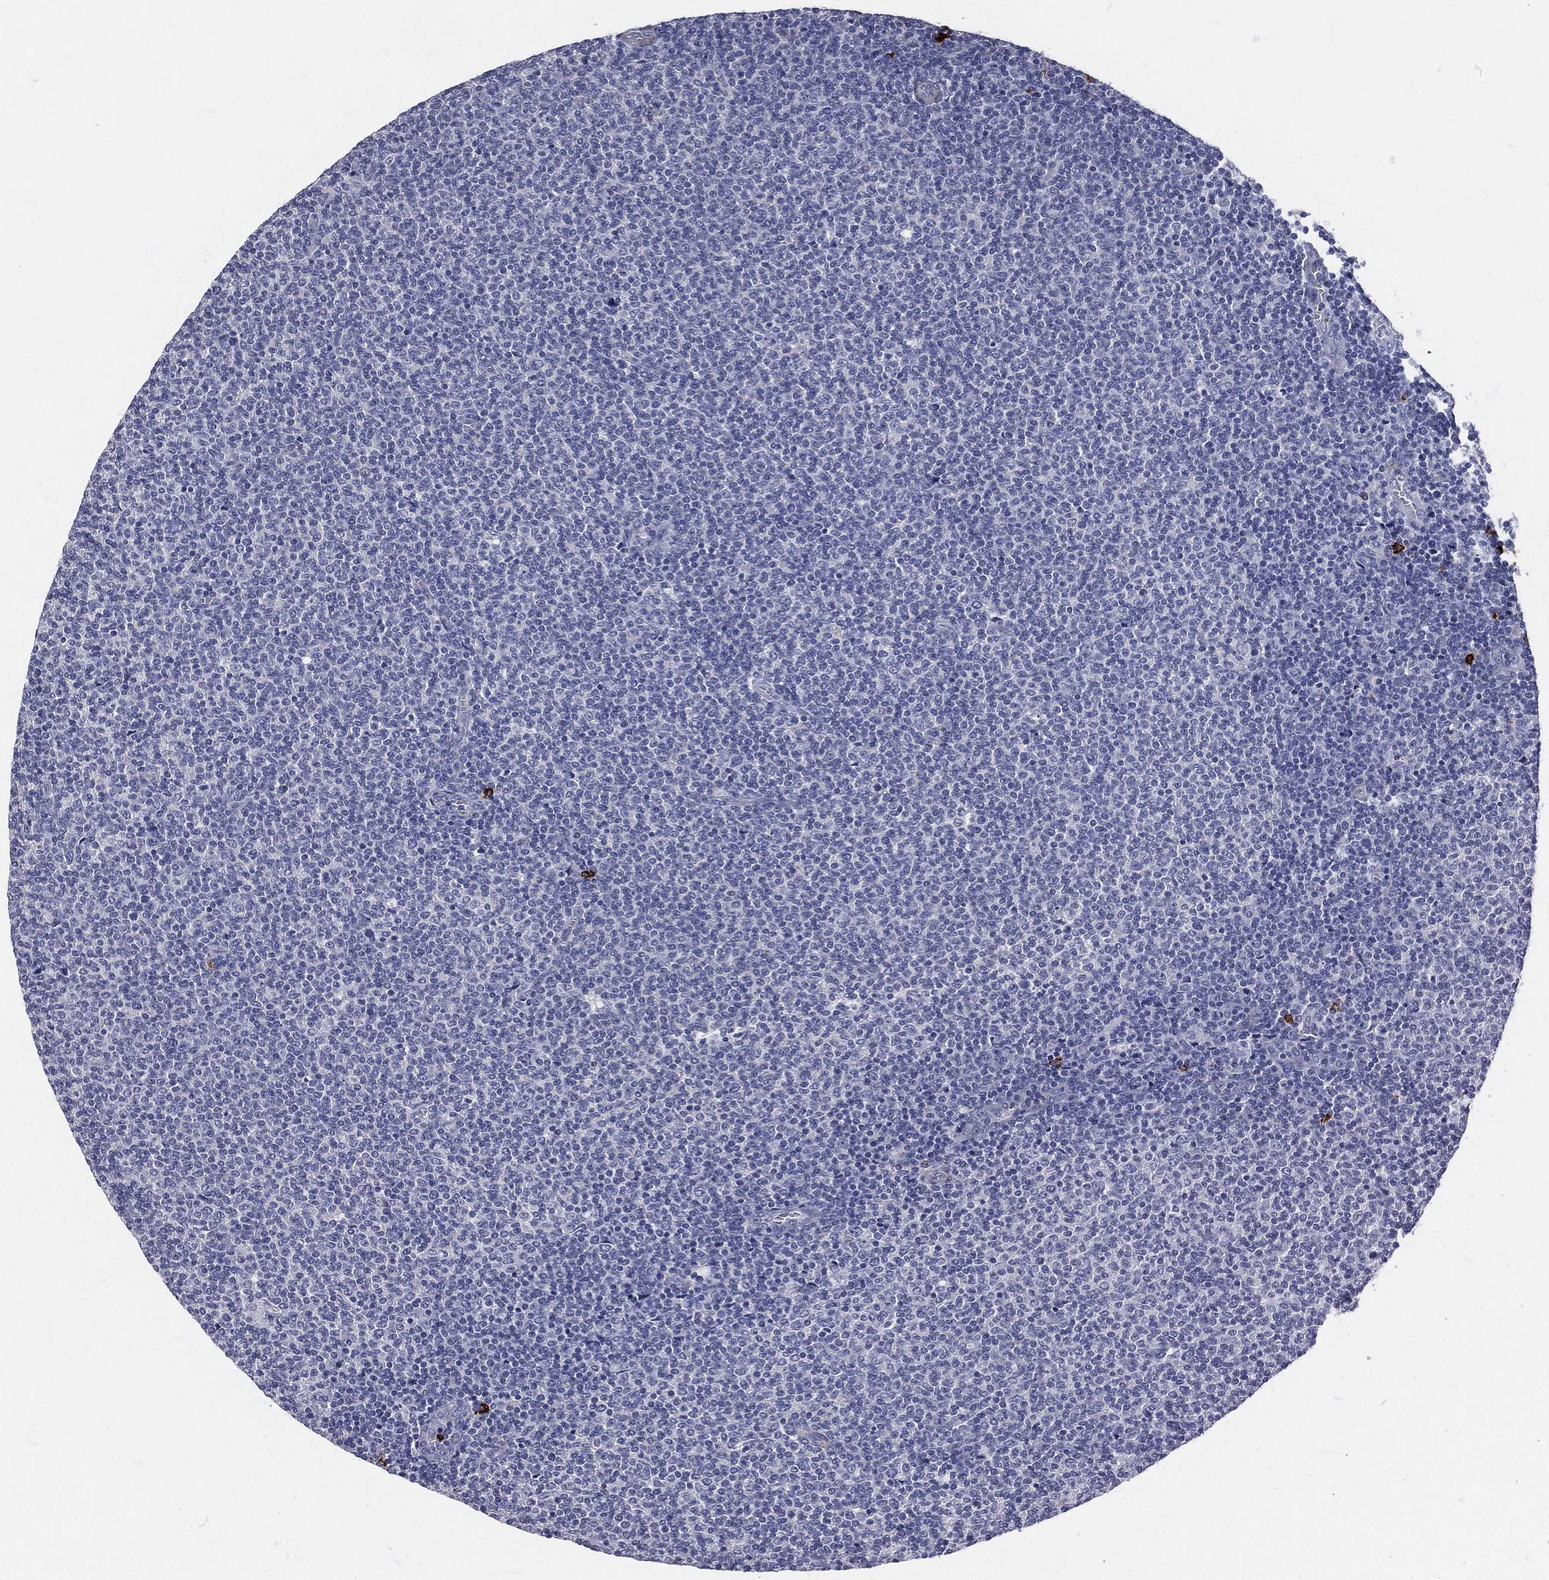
{"staining": {"intensity": "negative", "quantity": "none", "location": "none"}, "tissue": "lymphoma", "cell_type": "Tumor cells", "image_type": "cancer", "snomed": [{"axis": "morphology", "description": "Malignant lymphoma, non-Hodgkin's type, Low grade"}, {"axis": "topography", "description": "Lymph node"}], "caption": "Immunohistochemistry of human lymphoma reveals no expression in tumor cells. (Stains: DAB (3,3'-diaminobenzidine) immunohistochemistry (IHC) with hematoxylin counter stain, Microscopy: brightfield microscopy at high magnification).", "gene": "MPO", "patient": {"sex": "male", "age": 52}}